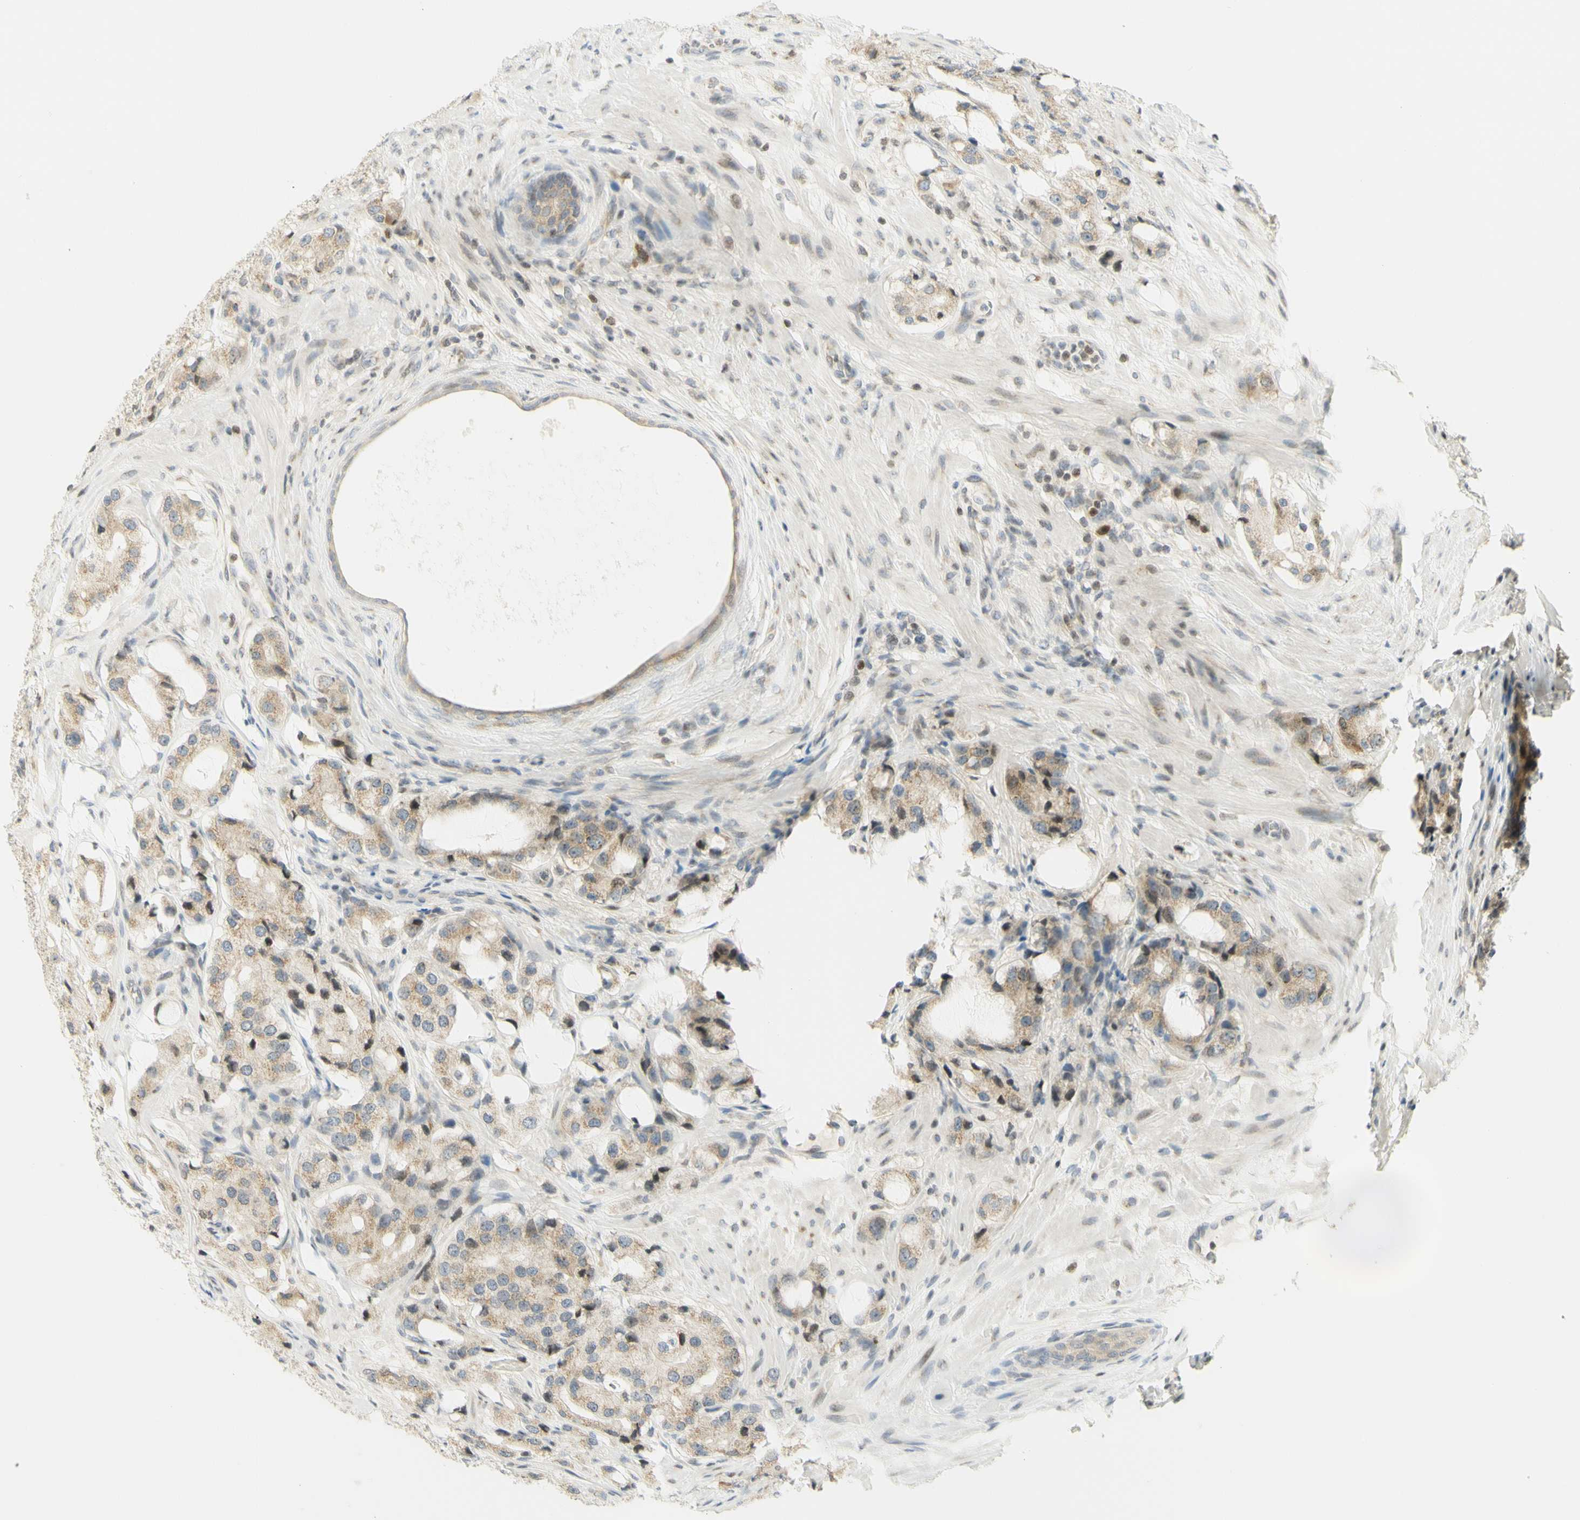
{"staining": {"intensity": "weak", "quantity": ">75%", "location": "cytoplasmic/membranous,nuclear"}, "tissue": "prostate cancer", "cell_type": "Tumor cells", "image_type": "cancer", "snomed": [{"axis": "morphology", "description": "Adenocarcinoma, High grade"}, {"axis": "topography", "description": "Prostate"}], "caption": "Prostate cancer (adenocarcinoma (high-grade)) stained with a brown dye demonstrates weak cytoplasmic/membranous and nuclear positive staining in about >75% of tumor cells.", "gene": "KIF11", "patient": {"sex": "male", "age": 65}}